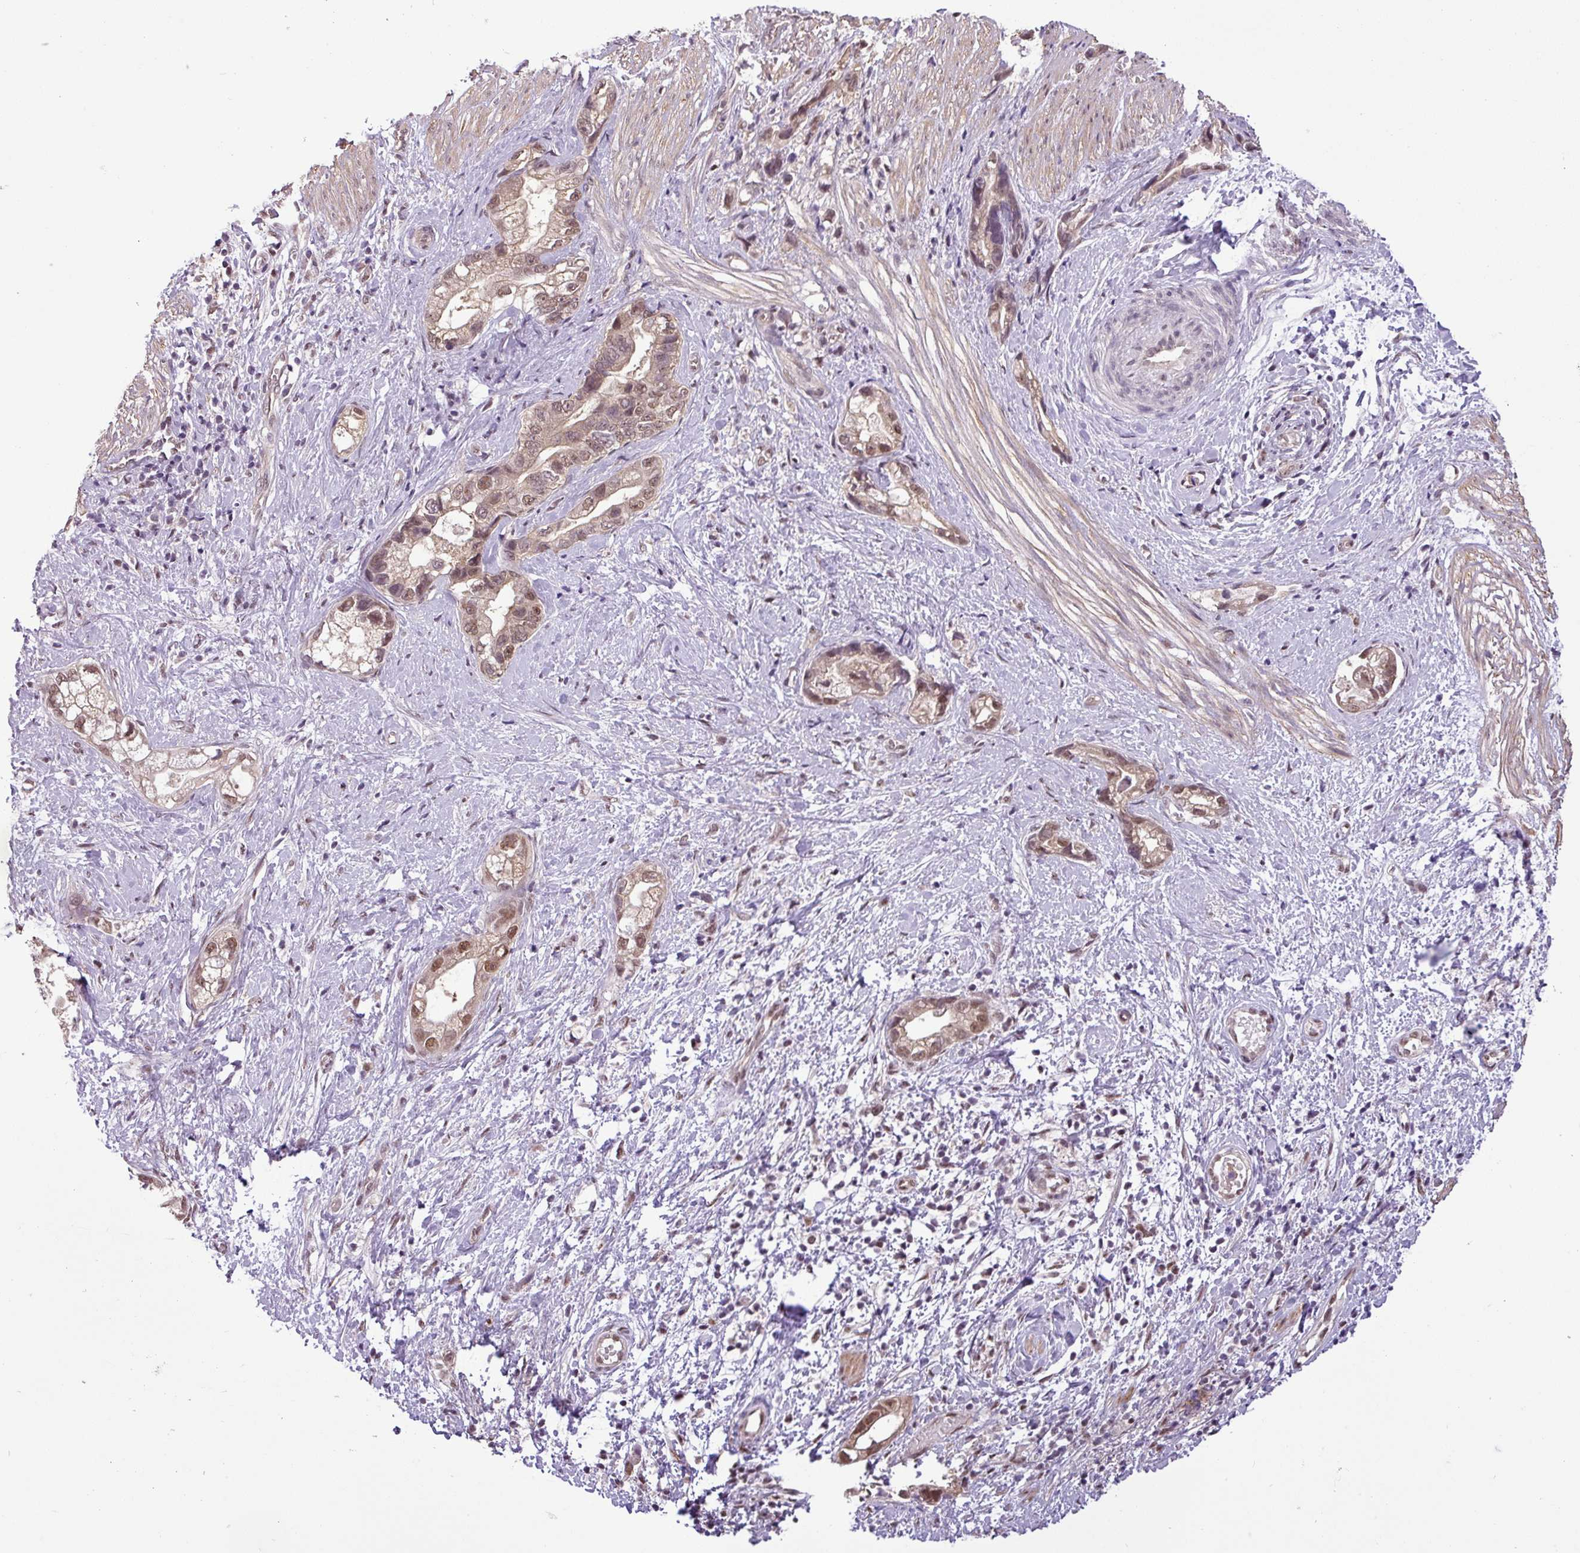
{"staining": {"intensity": "moderate", "quantity": ">75%", "location": "nuclear"}, "tissue": "stomach cancer", "cell_type": "Tumor cells", "image_type": "cancer", "snomed": [{"axis": "morphology", "description": "Adenocarcinoma, NOS"}, {"axis": "topography", "description": "Stomach"}], "caption": "High-magnification brightfield microscopy of stomach cancer stained with DAB (3,3'-diaminobenzidine) (brown) and counterstained with hematoxylin (blue). tumor cells exhibit moderate nuclear positivity is present in about>75% of cells. Nuclei are stained in blue.", "gene": "MFHAS1", "patient": {"sex": "male", "age": 55}}